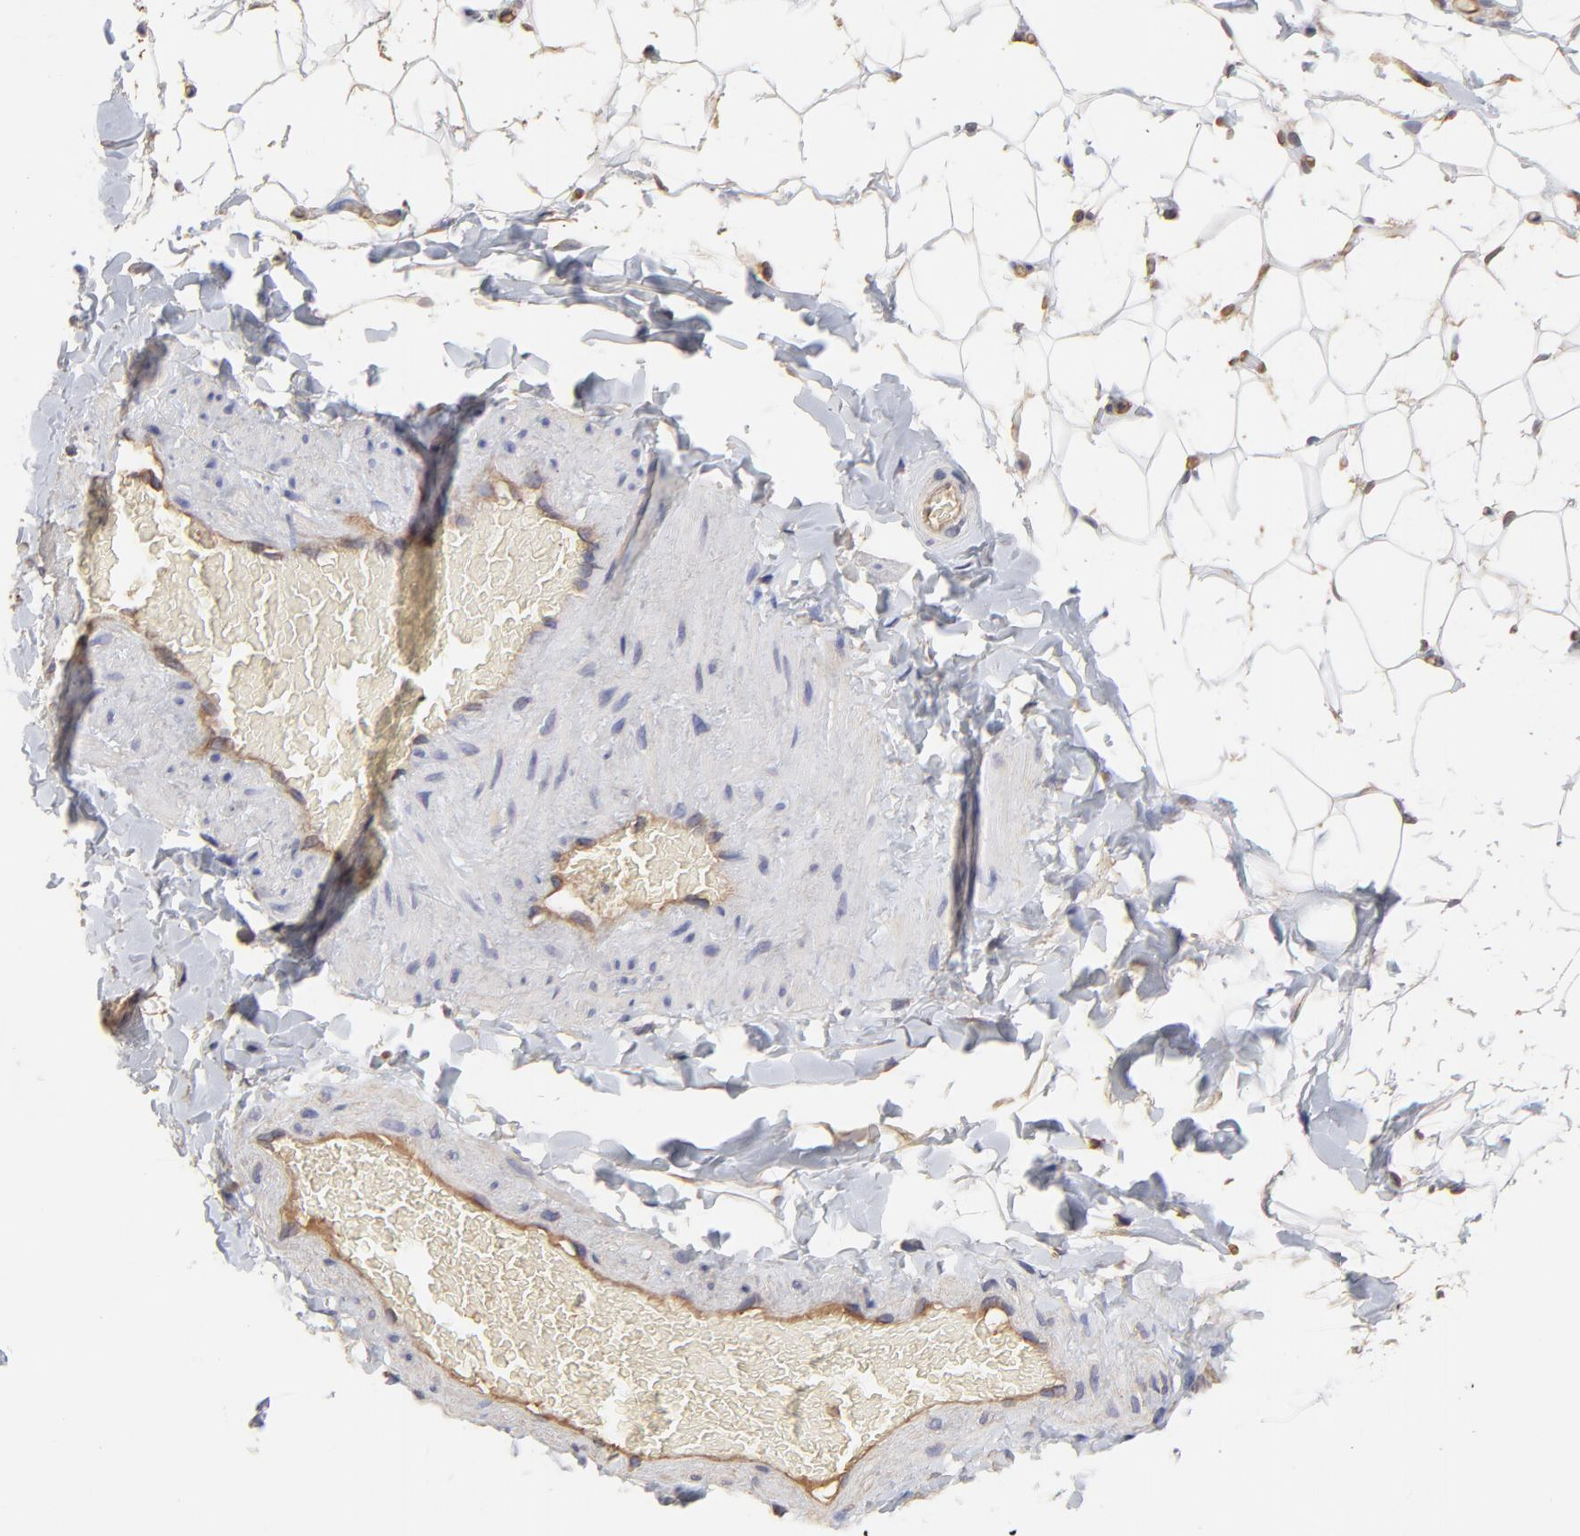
{"staining": {"intensity": "negative", "quantity": "none", "location": "none"}, "tissue": "adipose tissue", "cell_type": "Adipocytes", "image_type": "normal", "snomed": [{"axis": "morphology", "description": "Normal tissue, NOS"}, {"axis": "topography", "description": "Soft tissue"}], "caption": "This is a micrograph of immunohistochemistry staining of normal adipose tissue, which shows no positivity in adipocytes. (DAB (3,3'-diaminobenzidine) IHC, high magnification).", "gene": "LRCH2", "patient": {"sex": "male", "age": 26}}